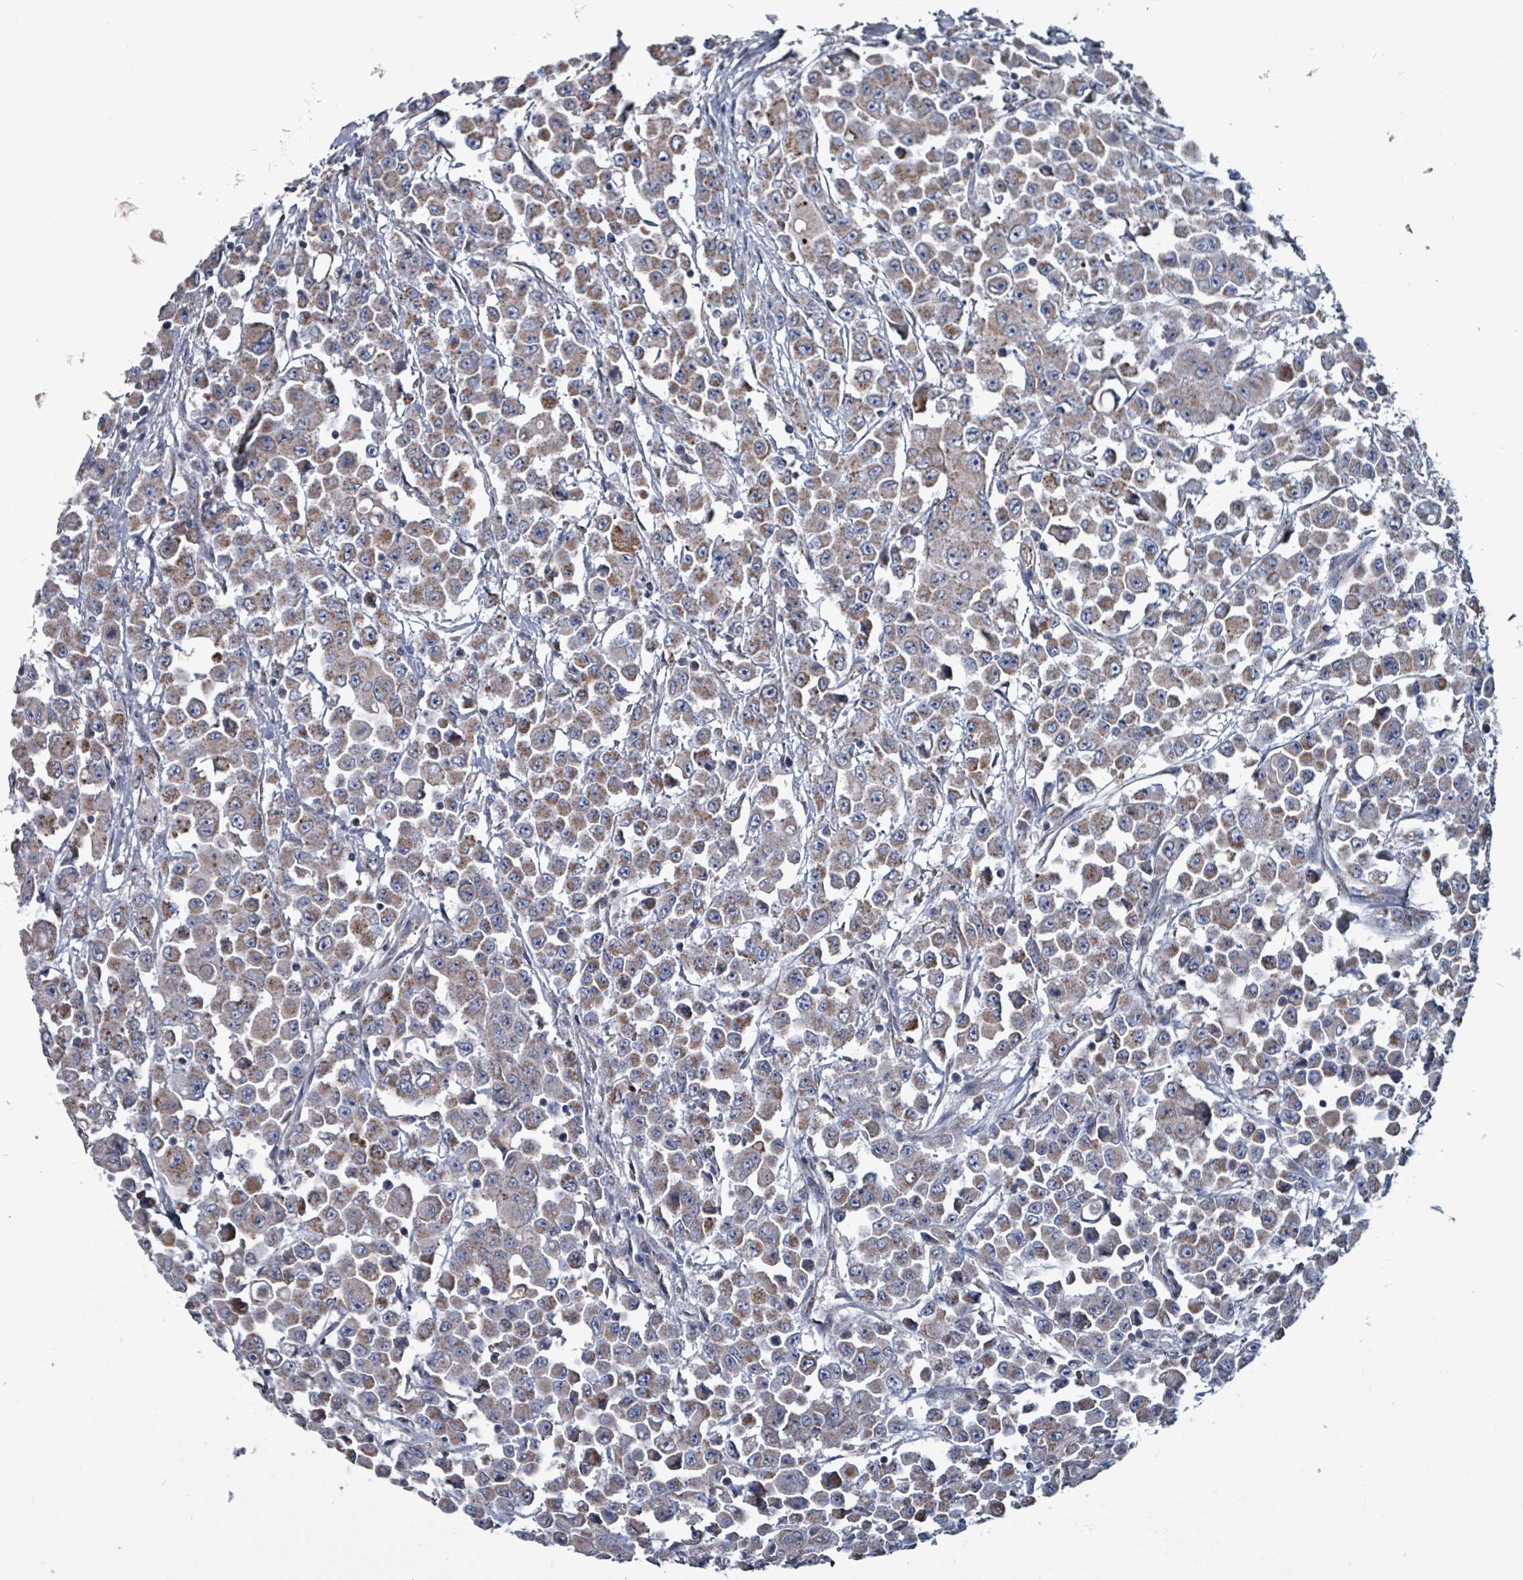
{"staining": {"intensity": "moderate", "quantity": ">75%", "location": "cytoplasmic/membranous"}, "tissue": "colorectal cancer", "cell_type": "Tumor cells", "image_type": "cancer", "snomed": [{"axis": "morphology", "description": "Adenocarcinoma, NOS"}, {"axis": "topography", "description": "Colon"}], "caption": "This histopathology image exhibits colorectal adenocarcinoma stained with IHC to label a protein in brown. The cytoplasmic/membranous of tumor cells show moderate positivity for the protein. Nuclei are counter-stained blue.", "gene": "IDH3B", "patient": {"sex": "male", "age": 51}}